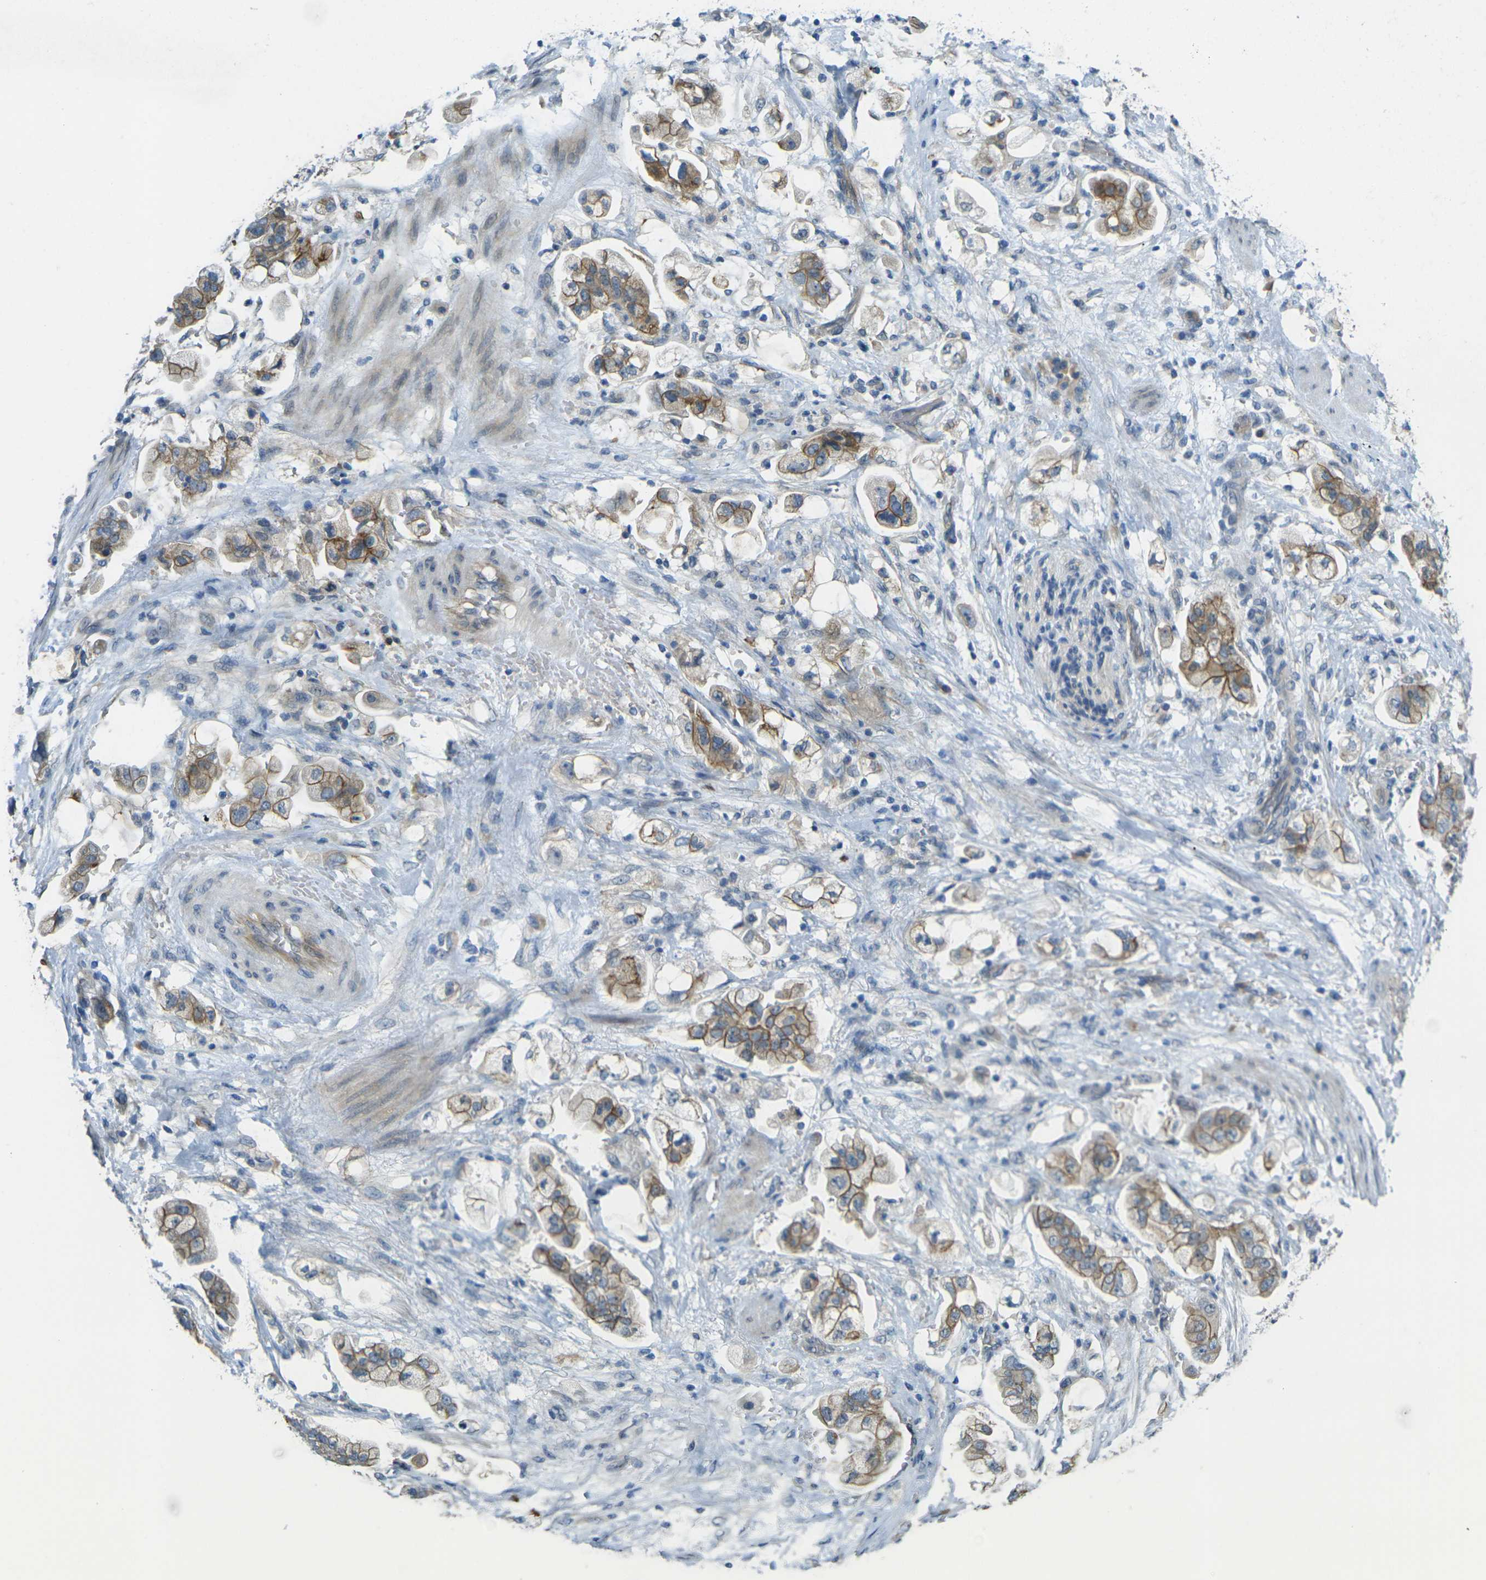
{"staining": {"intensity": "moderate", "quantity": "25%-75%", "location": "cytoplasmic/membranous"}, "tissue": "stomach cancer", "cell_type": "Tumor cells", "image_type": "cancer", "snomed": [{"axis": "morphology", "description": "Adenocarcinoma, NOS"}, {"axis": "topography", "description": "Stomach"}], "caption": "Moderate cytoplasmic/membranous expression for a protein is seen in about 25%-75% of tumor cells of stomach adenocarcinoma using immunohistochemistry.", "gene": "RHBDD1", "patient": {"sex": "male", "age": 62}}